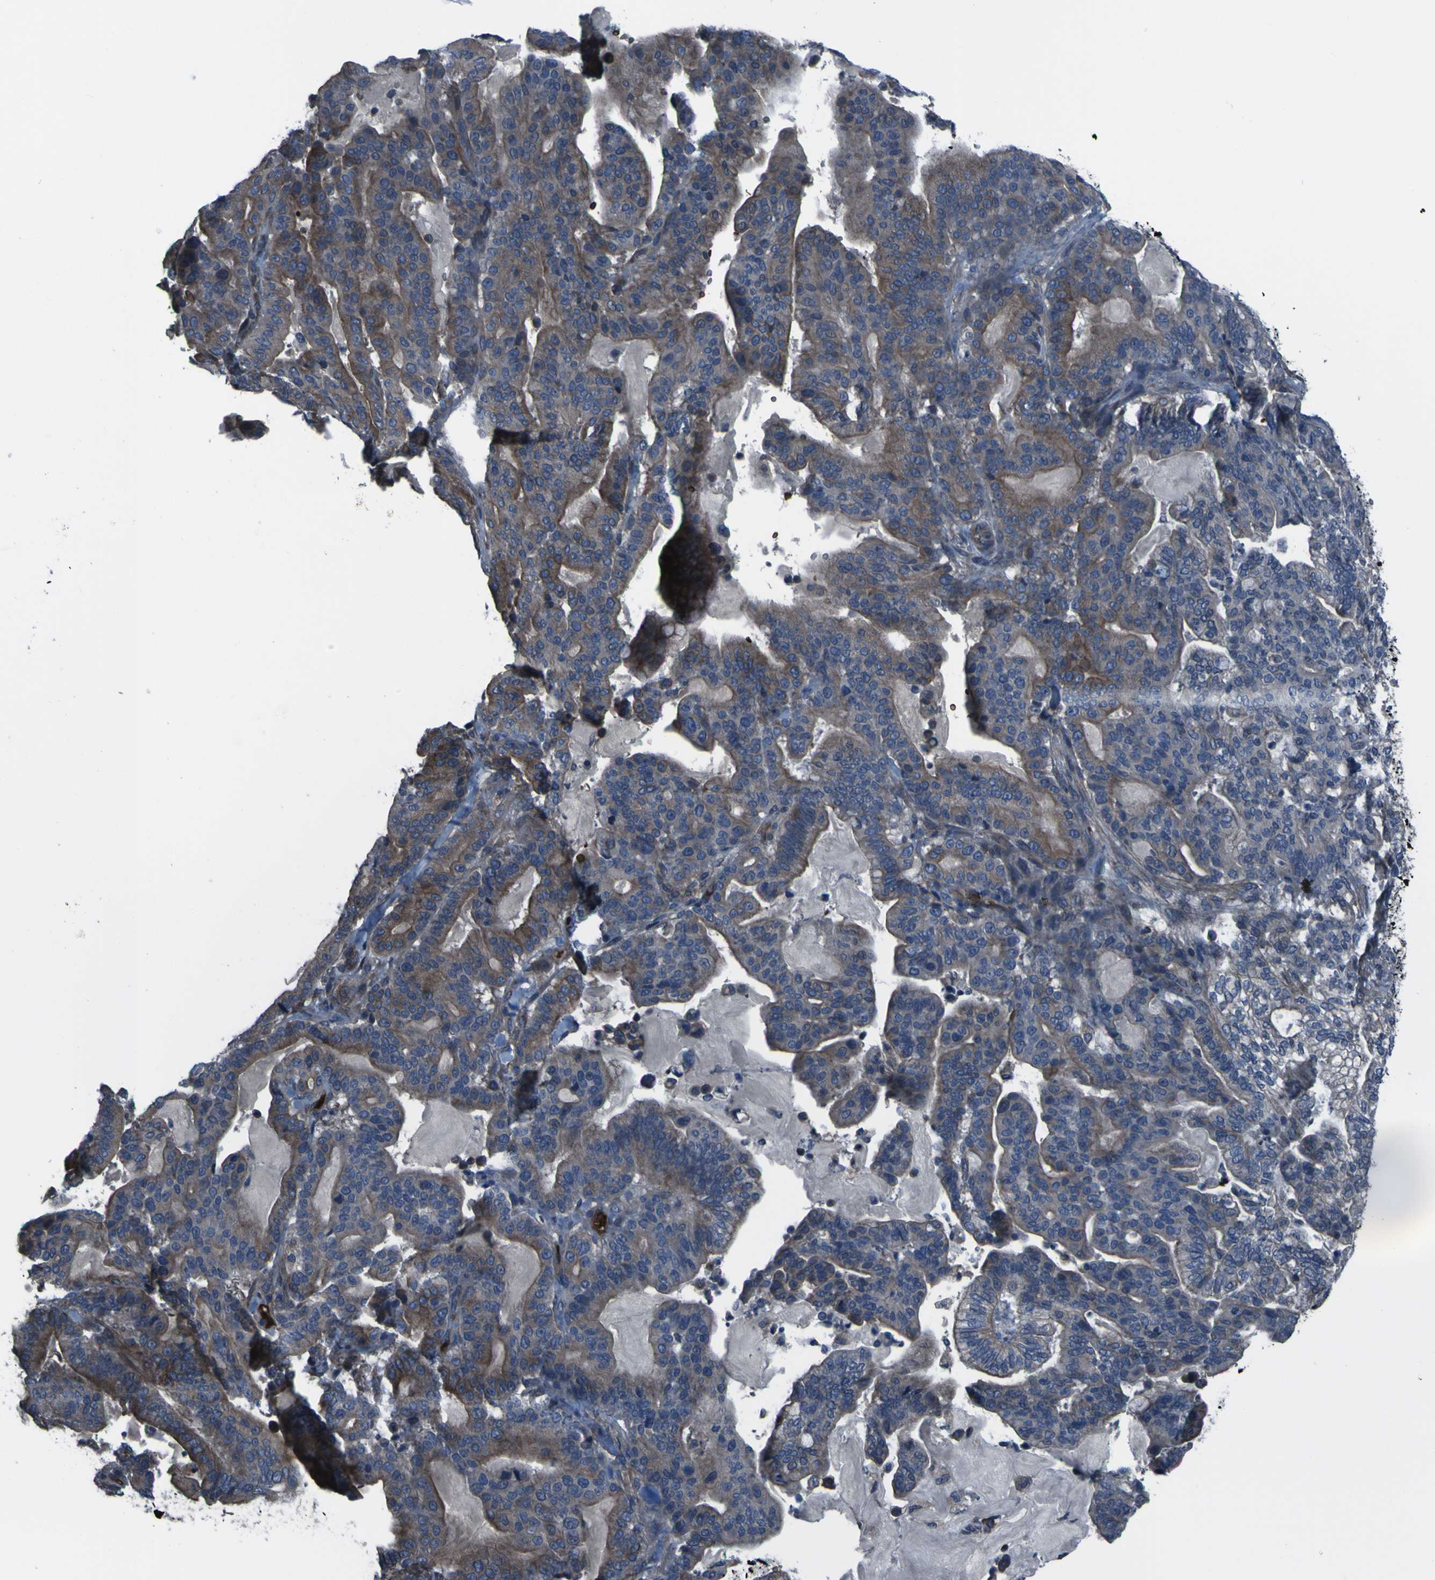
{"staining": {"intensity": "moderate", "quantity": "25%-75%", "location": "cytoplasmic/membranous"}, "tissue": "pancreatic cancer", "cell_type": "Tumor cells", "image_type": "cancer", "snomed": [{"axis": "morphology", "description": "Adenocarcinoma, NOS"}, {"axis": "topography", "description": "Pancreas"}], "caption": "A brown stain highlights moderate cytoplasmic/membranous expression of a protein in pancreatic cancer (adenocarcinoma) tumor cells.", "gene": "GRAMD1A", "patient": {"sex": "male", "age": 63}}